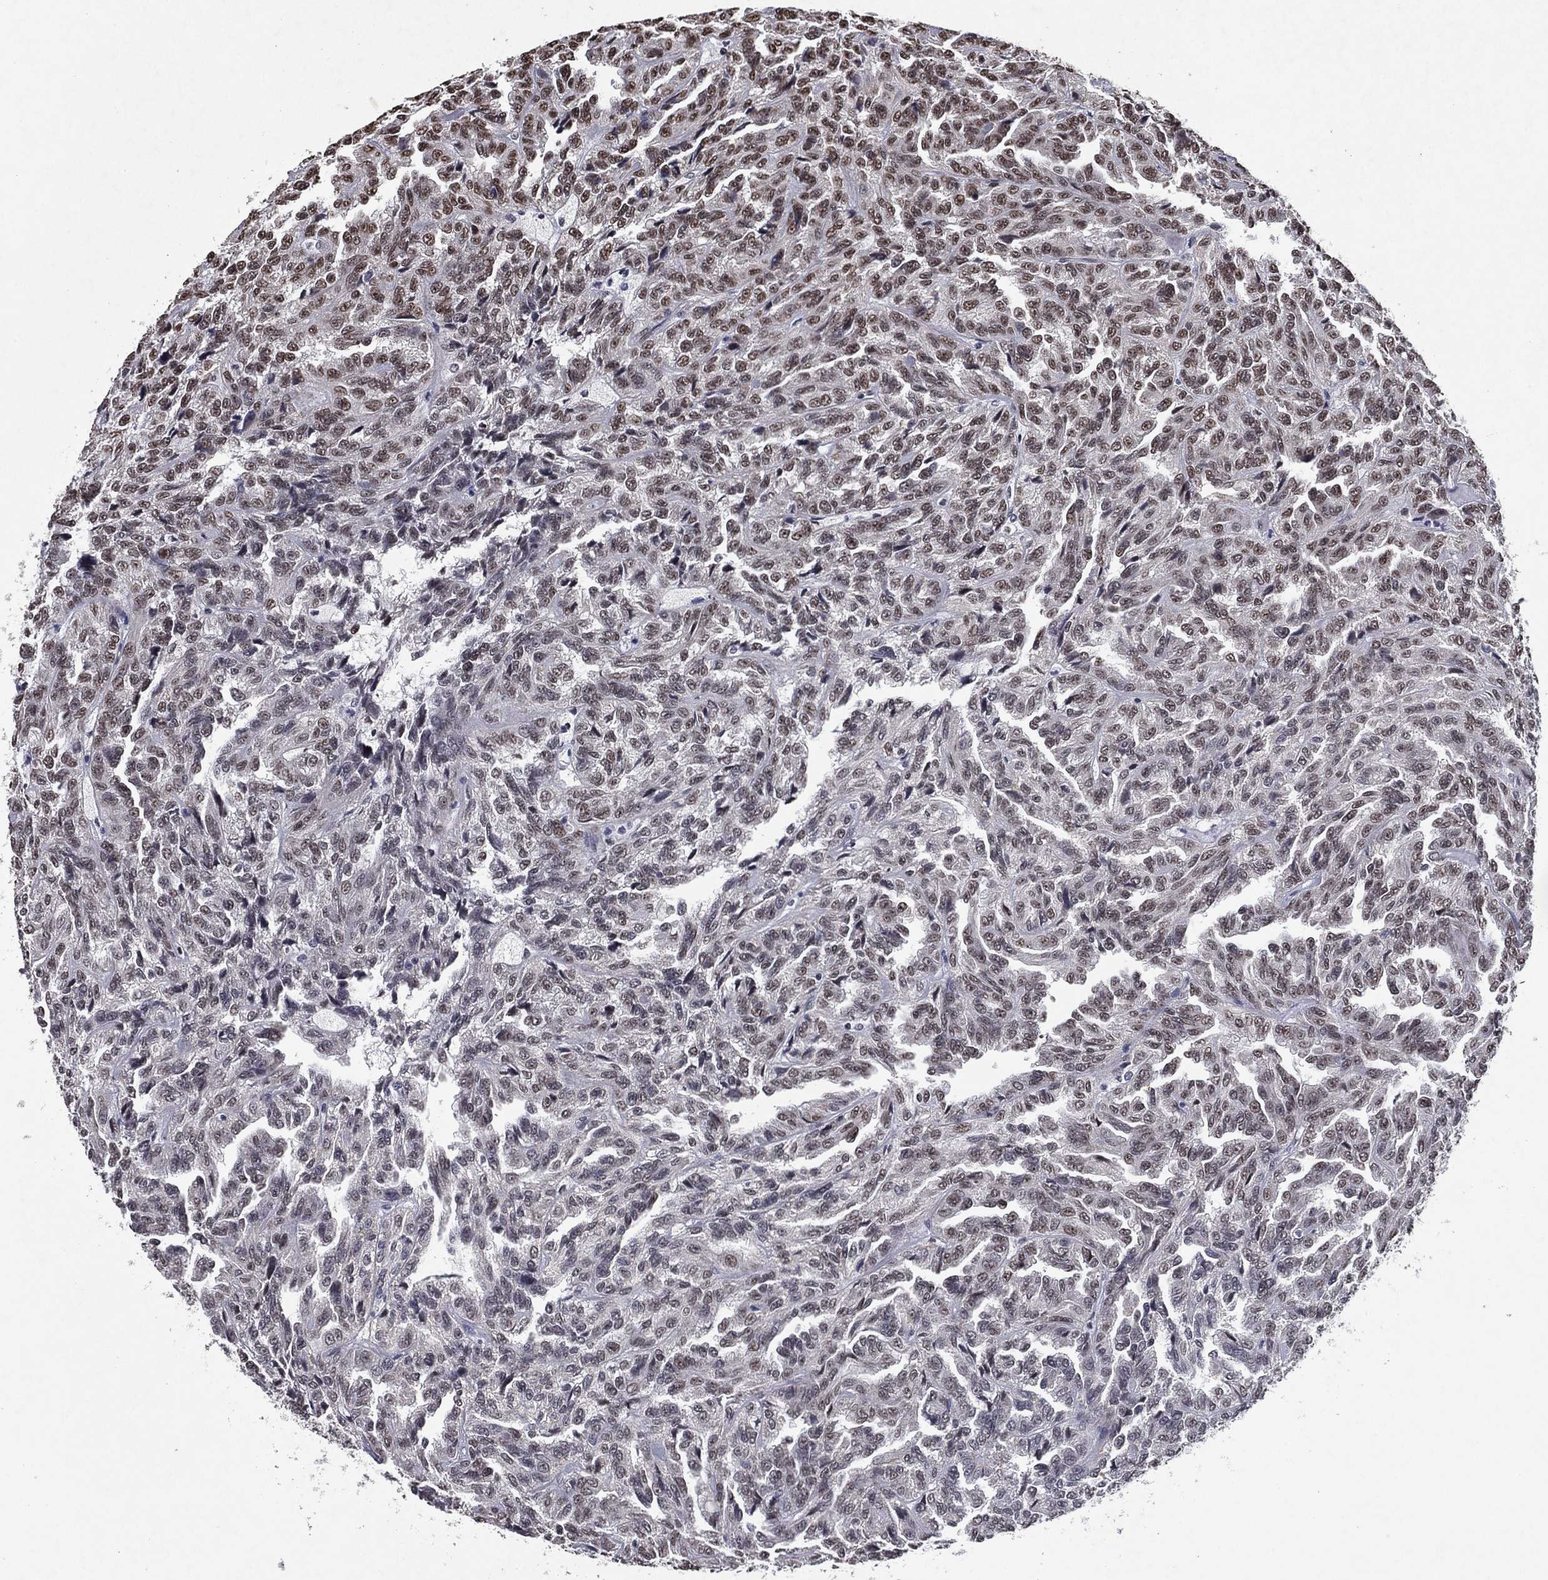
{"staining": {"intensity": "moderate", "quantity": "<25%", "location": "nuclear"}, "tissue": "renal cancer", "cell_type": "Tumor cells", "image_type": "cancer", "snomed": [{"axis": "morphology", "description": "Adenocarcinoma, NOS"}, {"axis": "topography", "description": "Kidney"}], "caption": "A brown stain highlights moderate nuclear expression of a protein in renal adenocarcinoma tumor cells.", "gene": "ZBTB42", "patient": {"sex": "male", "age": 79}}